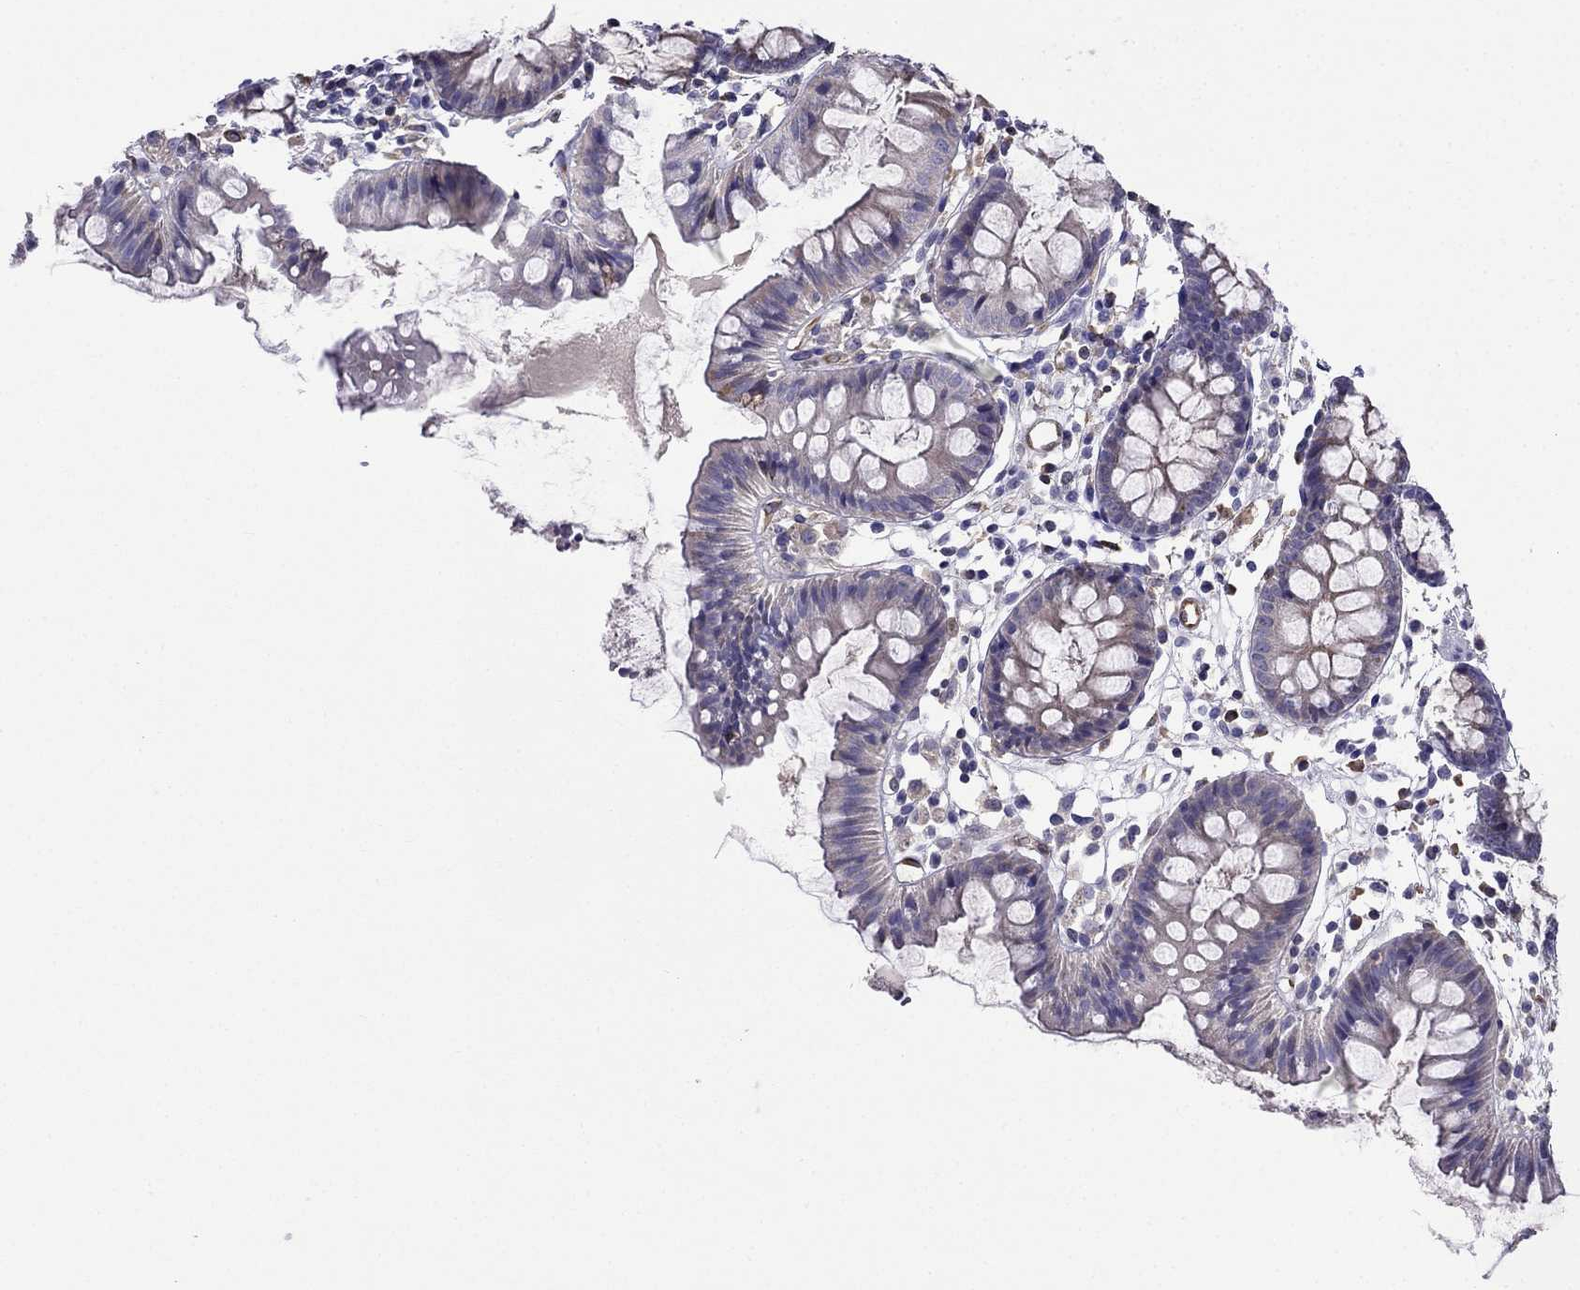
{"staining": {"intensity": "strong", "quantity": "25%-75%", "location": "cytoplasmic/membranous"}, "tissue": "colon", "cell_type": "Endothelial cells", "image_type": "normal", "snomed": [{"axis": "morphology", "description": "Normal tissue, NOS"}, {"axis": "topography", "description": "Colon"}], "caption": "Unremarkable colon shows strong cytoplasmic/membranous staining in about 25%-75% of endothelial cells, visualized by immunohistochemistry. (DAB (3,3'-diaminobenzidine) IHC with brightfield microscopy, high magnification).", "gene": "GNAL", "patient": {"sex": "female", "age": 84}}